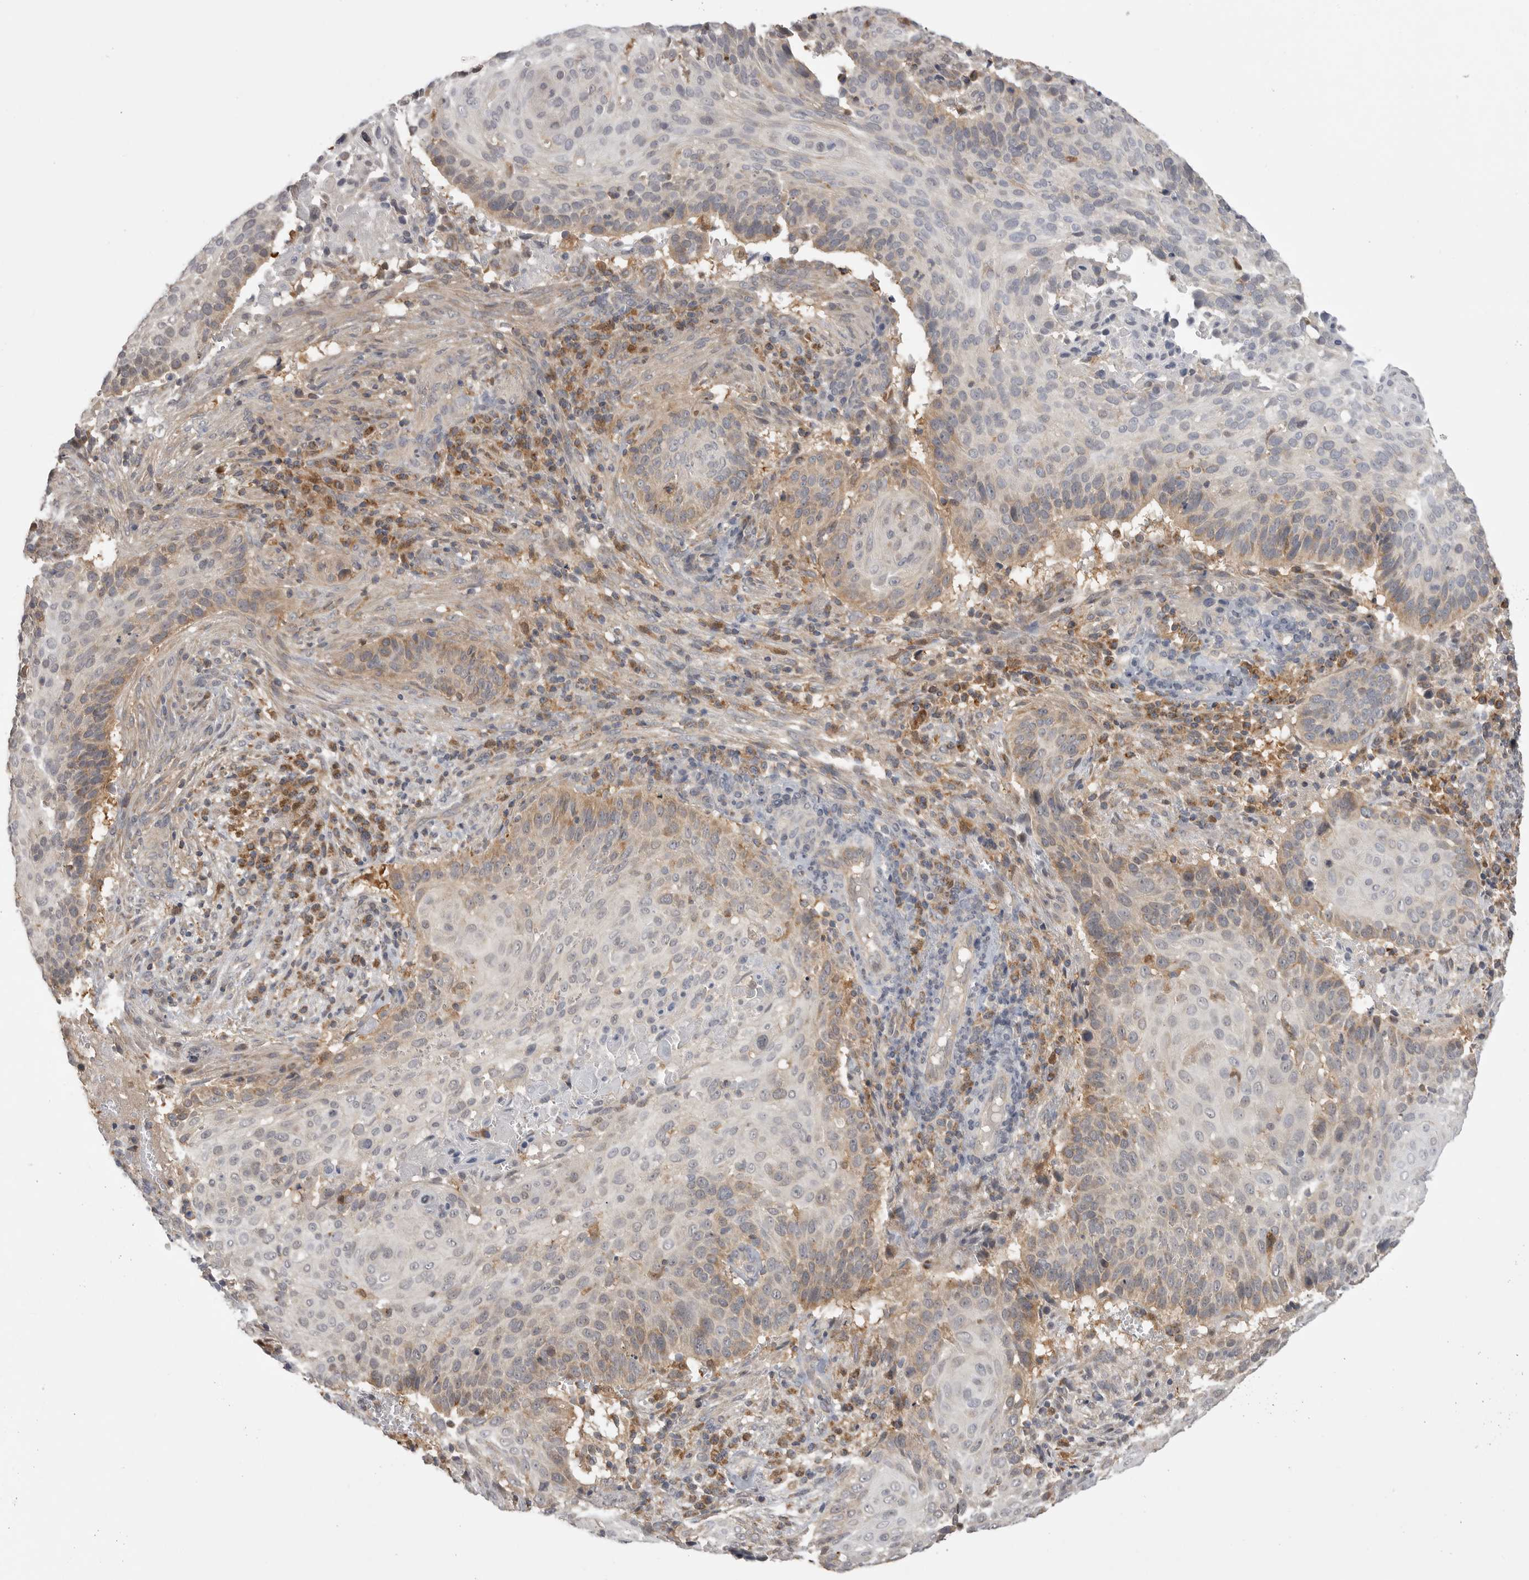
{"staining": {"intensity": "moderate", "quantity": "25%-75%", "location": "cytoplasmic/membranous"}, "tissue": "cervical cancer", "cell_type": "Tumor cells", "image_type": "cancer", "snomed": [{"axis": "morphology", "description": "Squamous cell carcinoma, NOS"}, {"axis": "topography", "description": "Cervix"}], "caption": "Approximately 25%-75% of tumor cells in cervical cancer exhibit moderate cytoplasmic/membranous protein positivity as visualized by brown immunohistochemical staining.", "gene": "KYAT3", "patient": {"sex": "female", "age": 74}}